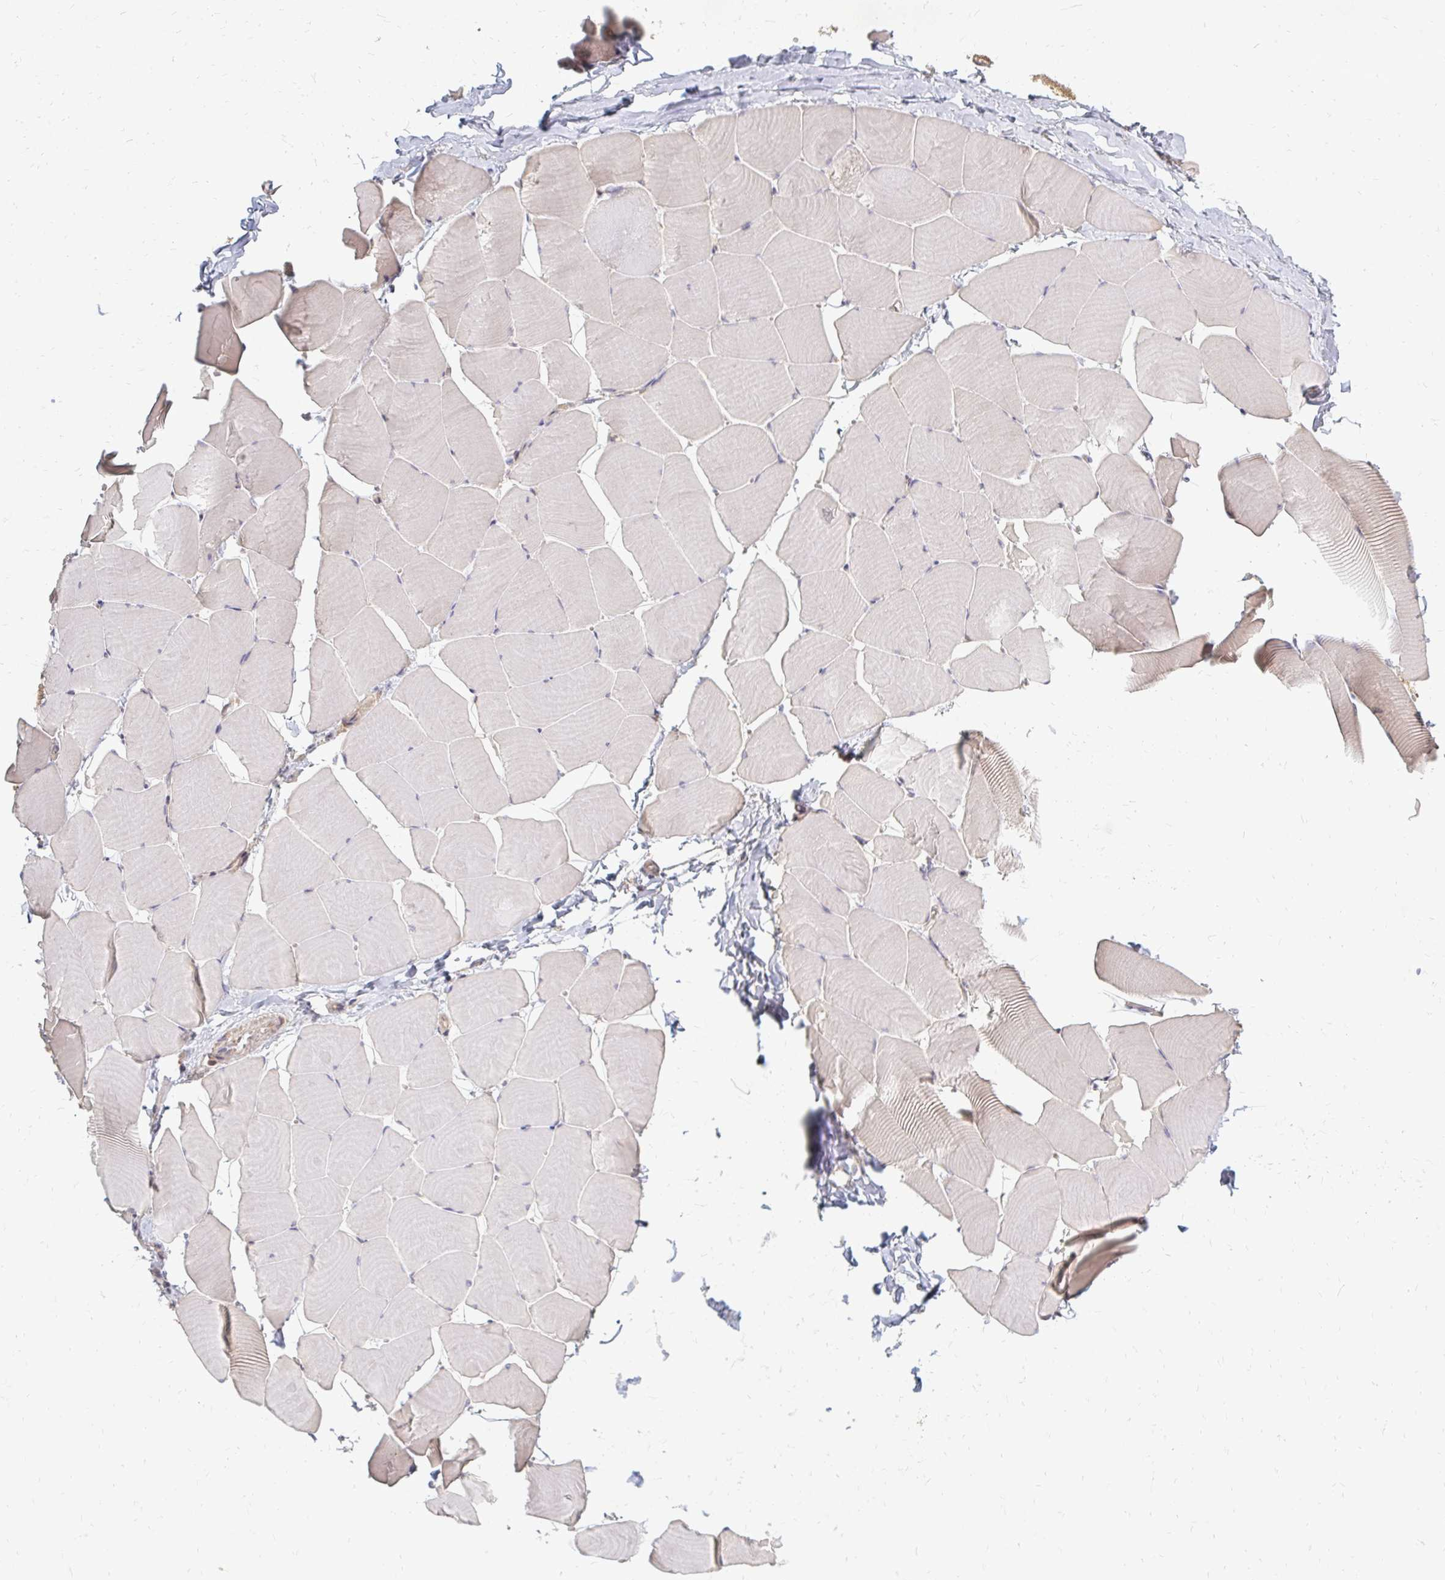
{"staining": {"intensity": "negative", "quantity": "none", "location": "none"}, "tissue": "skeletal muscle", "cell_type": "Myocytes", "image_type": "normal", "snomed": [{"axis": "morphology", "description": "Normal tissue, NOS"}, {"axis": "topography", "description": "Skeletal muscle"}], "caption": "Immunohistochemical staining of normal skeletal muscle reveals no significant expression in myocytes.", "gene": "ZNF285", "patient": {"sex": "male", "age": 25}}